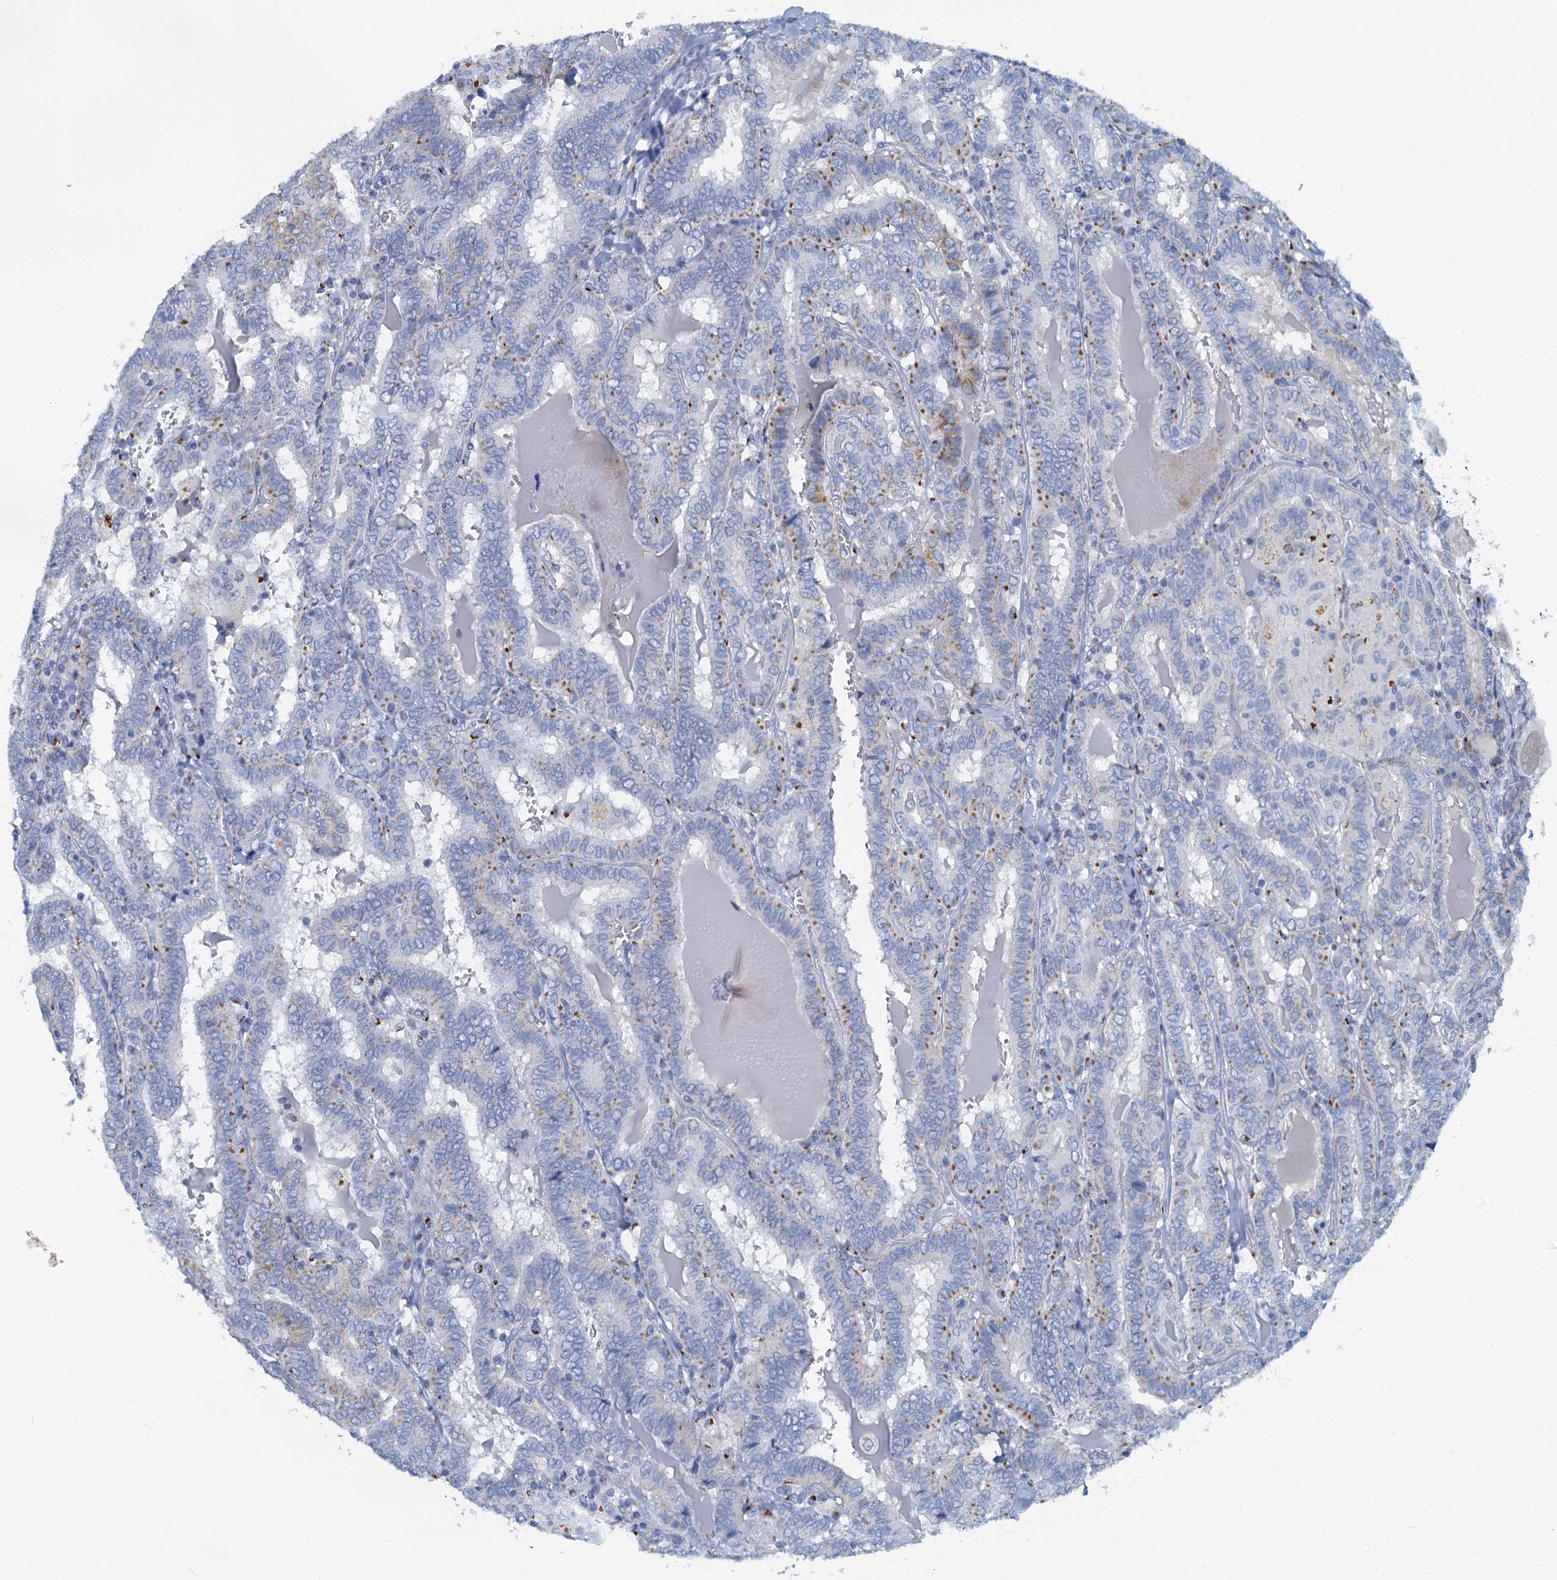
{"staining": {"intensity": "weak", "quantity": "<25%", "location": "cytoplasmic/membranous"}, "tissue": "thyroid cancer", "cell_type": "Tumor cells", "image_type": "cancer", "snomed": [{"axis": "morphology", "description": "Papillary adenocarcinoma, NOS"}, {"axis": "topography", "description": "Thyroid gland"}], "caption": "Thyroid papillary adenocarcinoma was stained to show a protein in brown. There is no significant expression in tumor cells.", "gene": "LYPD3", "patient": {"sex": "female", "age": 72}}